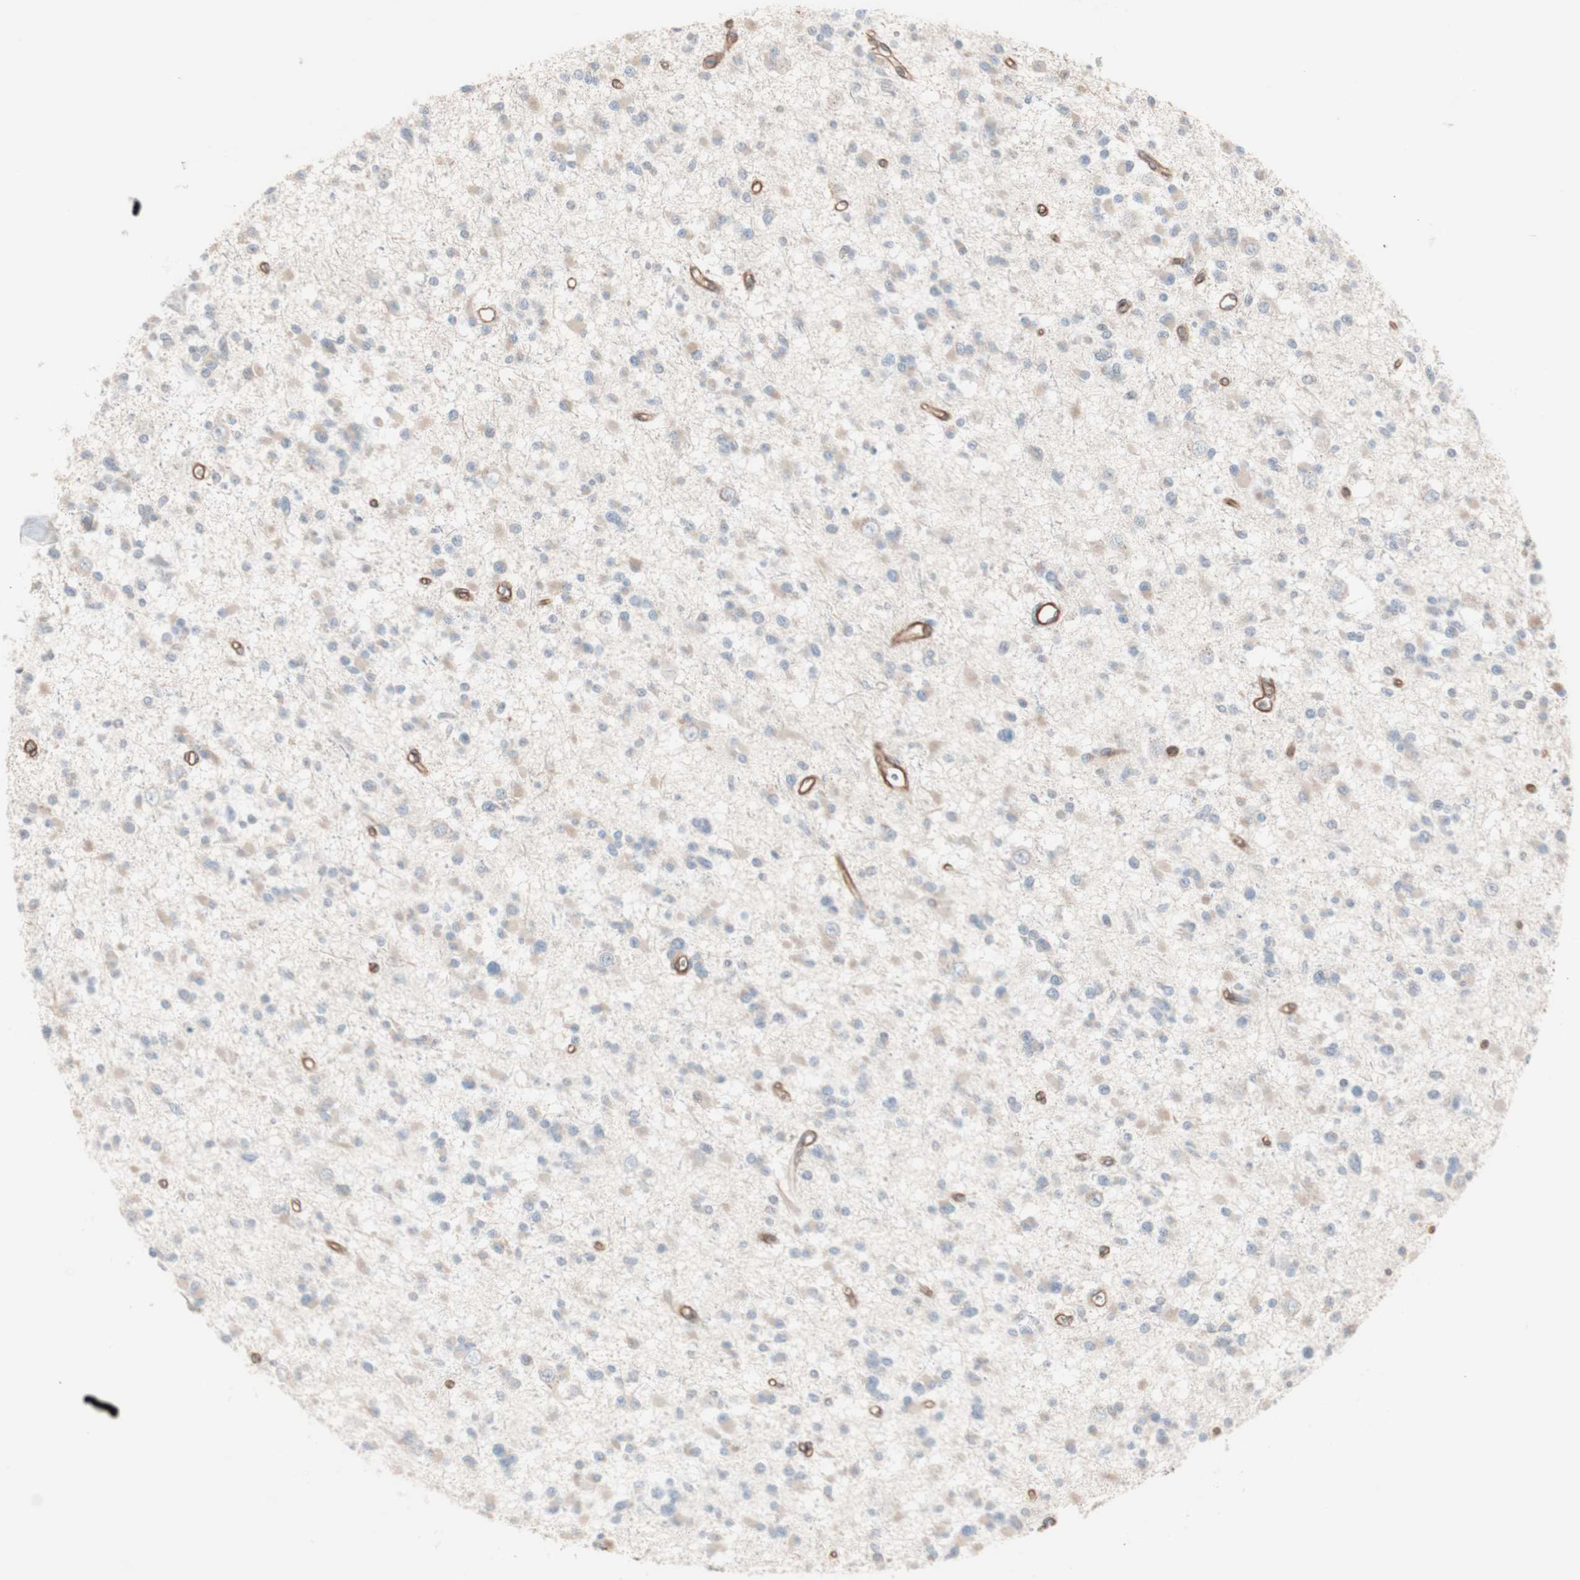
{"staining": {"intensity": "weak", "quantity": "25%-75%", "location": "cytoplasmic/membranous"}, "tissue": "glioma", "cell_type": "Tumor cells", "image_type": "cancer", "snomed": [{"axis": "morphology", "description": "Glioma, malignant, Low grade"}, {"axis": "topography", "description": "Brain"}], "caption": "There is low levels of weak cytoplasmic/membranous staining in tumor cells of glioma, as demonstrated by immunohistochemical staining (brown color).", "gene": "ALG5", "patient": {"sex": "female", "age": 22}}